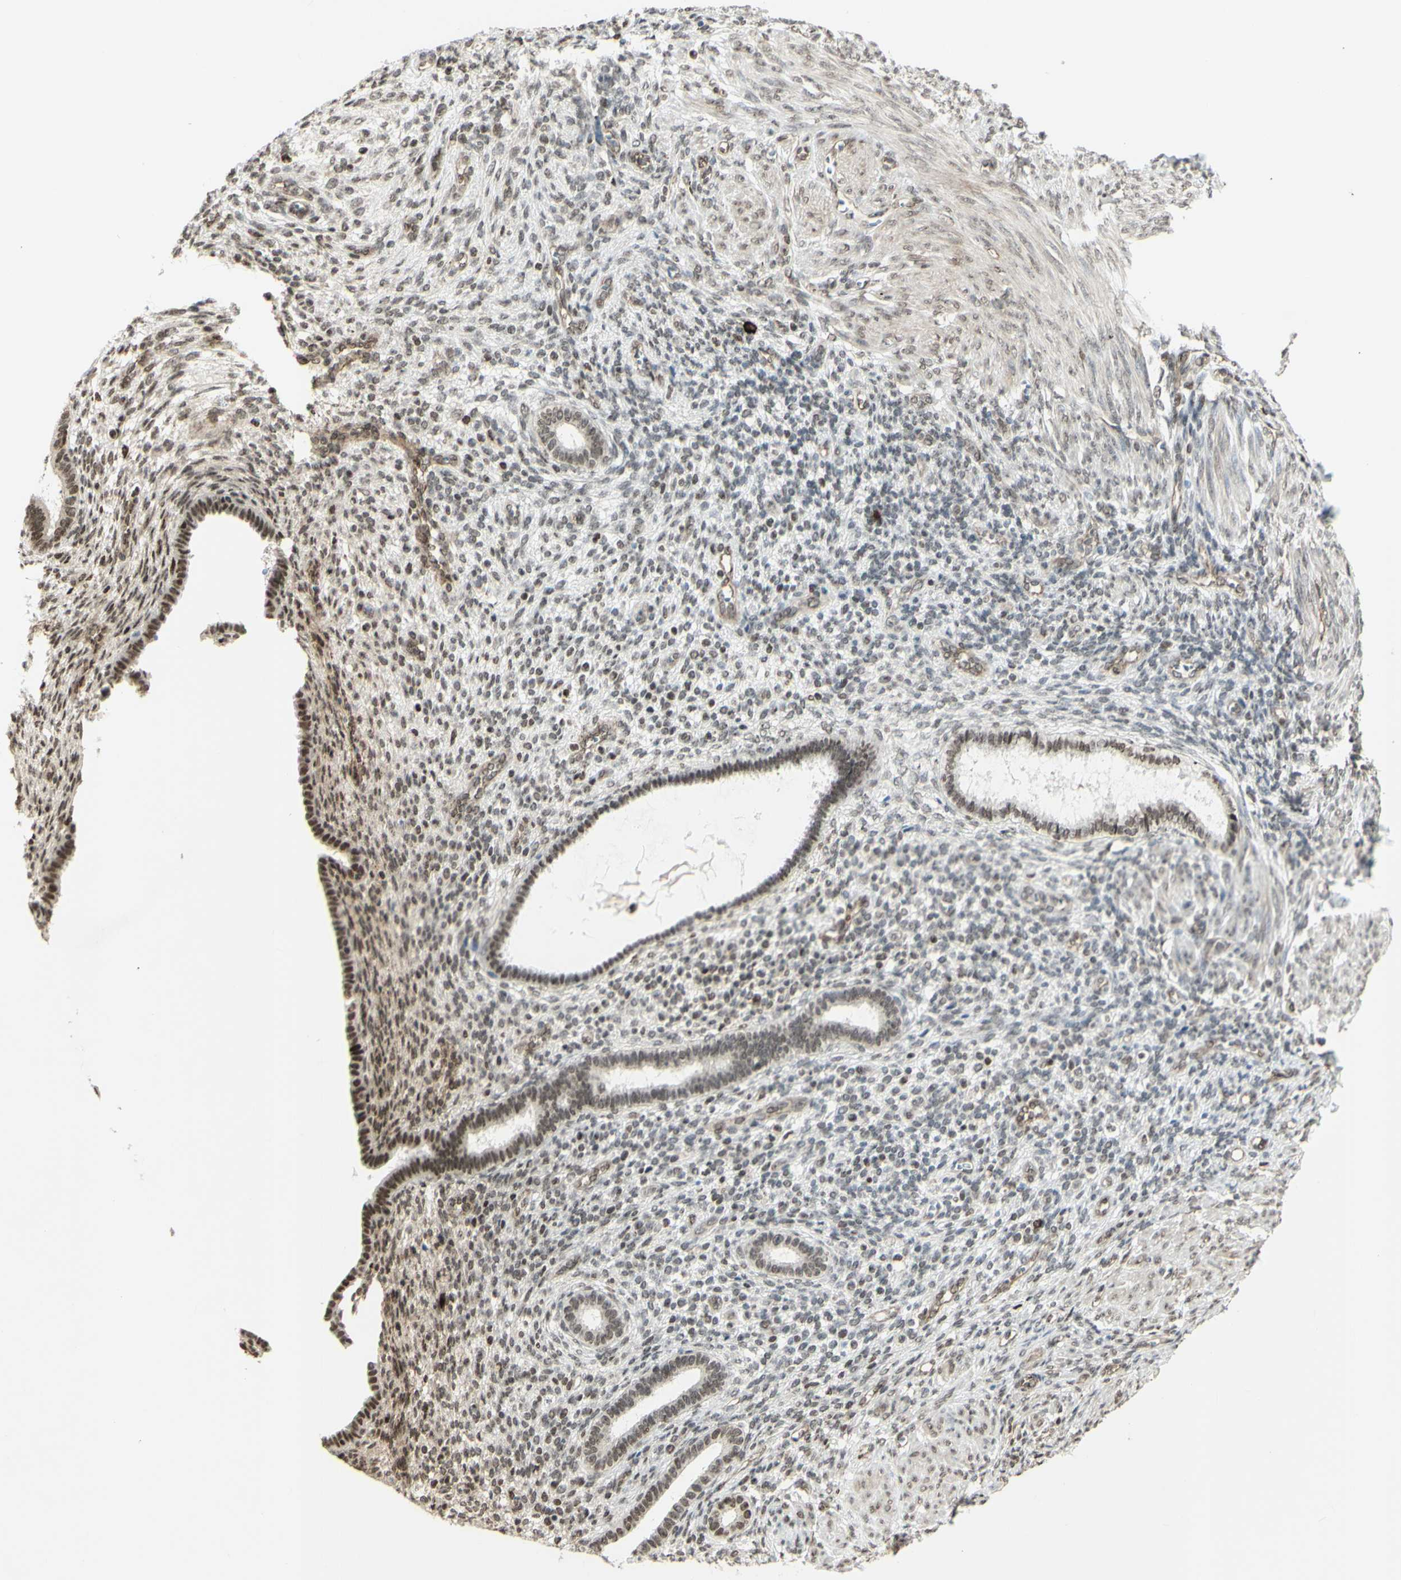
{"staining": {"intensity": "weak", "quantity": "25%-75%", "location": "nuclear"}, "tissue": "endometrium", "cell_type": "Cells in endometrial stroma", "image_type": "normal", "snomed": [{"axis": "morphology", "description": "Normal tissue, NOS"}, {"axis": "topography", "description": "Endometrium"}], "caption": "Endometrium stained with IHC shows weak nuclear staining in about 25%-75% of cells in endometrial stroma. The protein of interest is stained brown, and the nuclei are stained in blue (DAB (3,3'-diaminobenzidine) IHC with brightfield microscopy, high magnification).", "gene": "ZMYM6", "patient": {"sex": "female", "age": 72}}